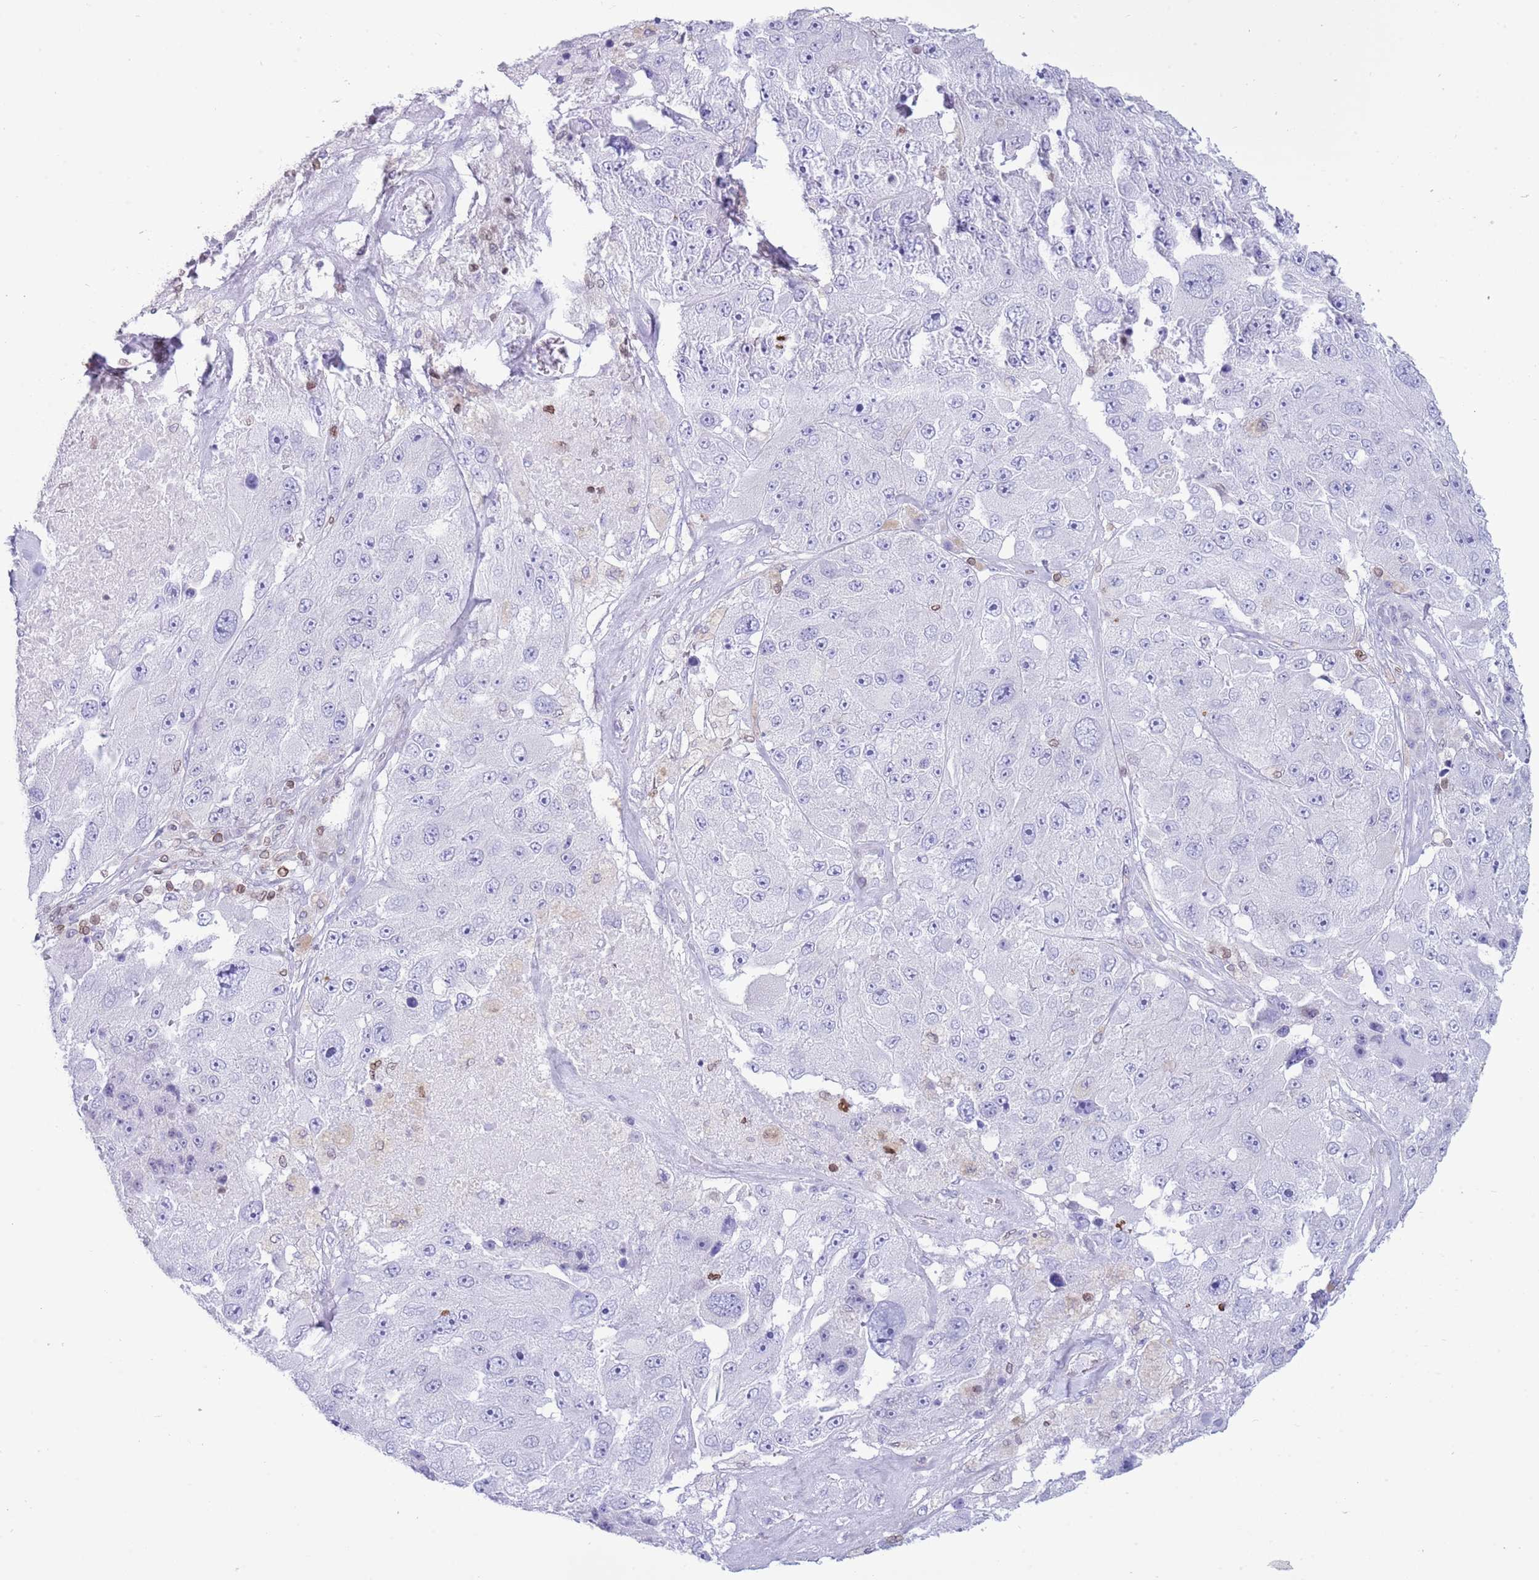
{"staining": {"intensity": "negative", "quantity": "none", "location": "none"}, "tissue": "melanoma", "cell_type": "Tumor cells", "image_type": "cancer", "snomed": [{"axis": "morphology", "description": "Malignant melanoma, Metastatic site"}, {"axis": "topography", "description": "Lymph node"}], "caption": "Protein analysis of melanoma displays no significant staining in tumor cells.", "gene": "LBR", "patient": {"sex": "male", "age": 62}}